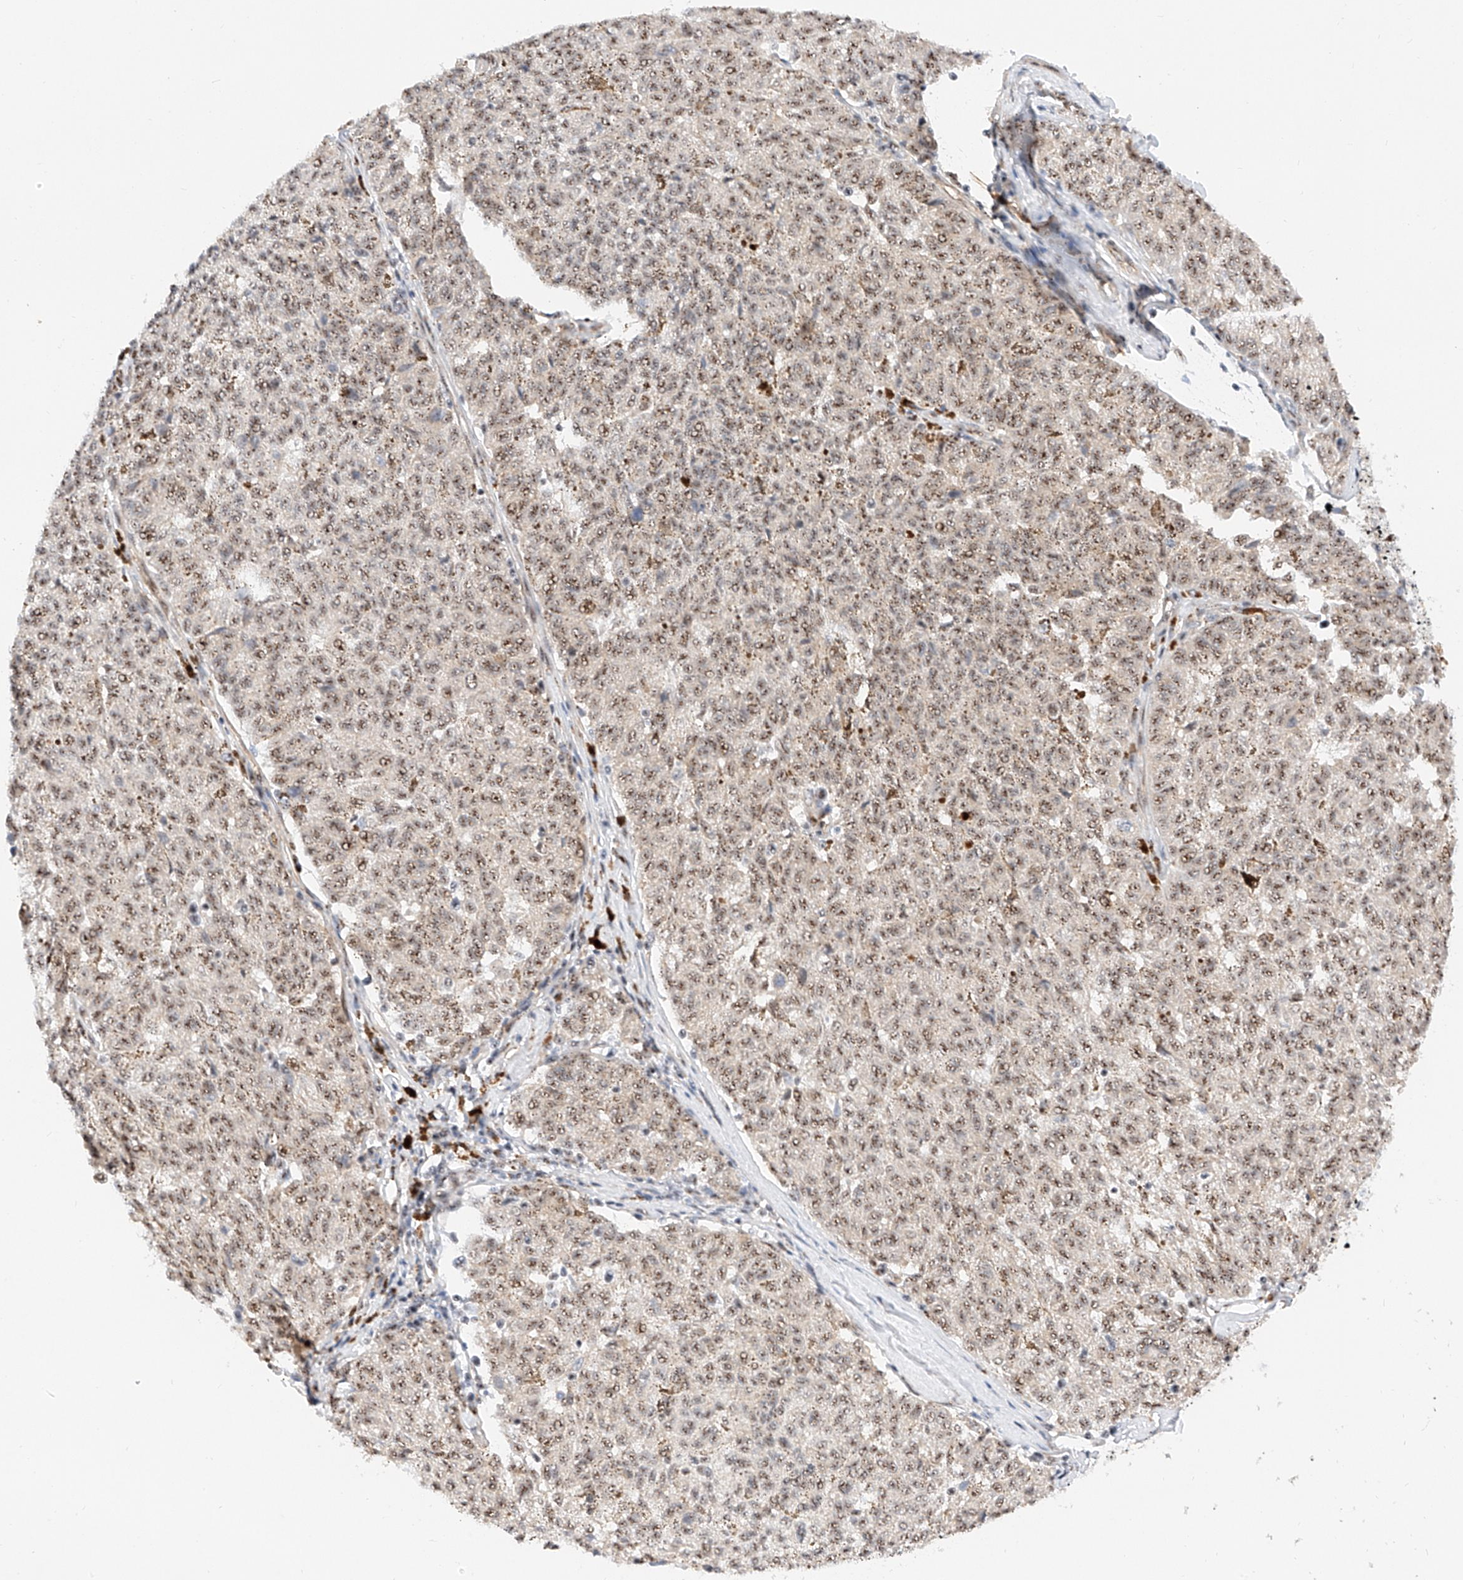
{"staining": {"intensity": "moderate", "quantity": ">75%", "location": "nuclear"}, "tissue": "melanoma", "cell_type": "Tumor cells", "image_type": "cancer", "snomed": [{"axis": "morphology", "description": "Malignant melanoma, NOS"}, {"axis": "topography", "description": "Skin"}], "caption": "IHC micrograph of neoplastic tissue: human malignant melanoma stained using immunohistochemistry shows medium levels of moderate protein expression localized specifically in the nuclear of tumor cells, appearing as a nuclear brown color.", "gene": "ATXN7L2", "patient": {"sex": "female", "age": 72}}